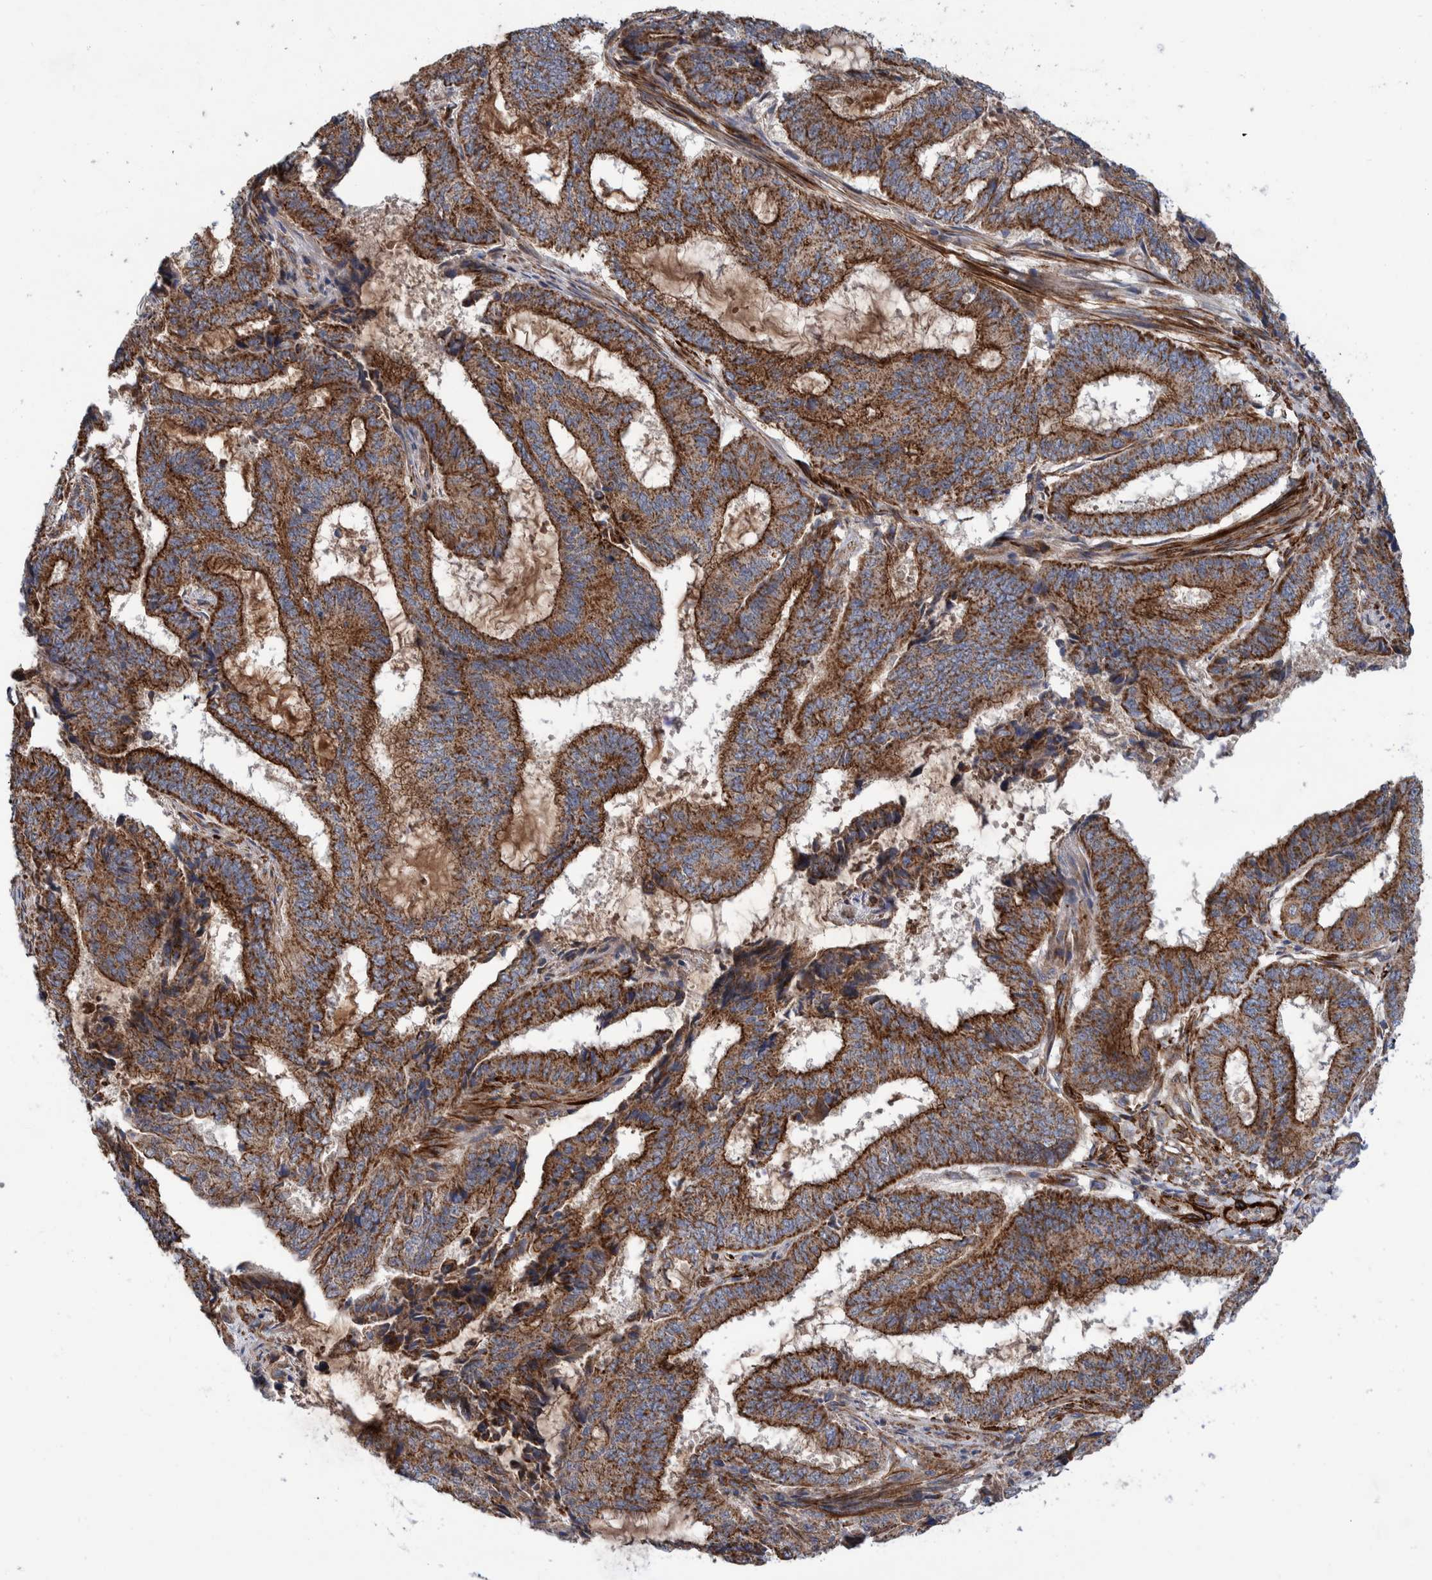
{"staining": {"intensity": "strong", "quantity": ">75%", "location": "cytoplasmic/membranous"}, "tissue": "endometrial cancer", "cell_type": "Tumor cells", "image_type": "cancer", "snomed": [{"axis": "morphology", "description": "Adenocarcinoma, NOS"}, {"axis": "topography", "description": "Endometrium"}], "caption": "The photomicrograph displays immunohistochemical staining of endometrial adenocarcinoma. There is strong cytoplasmic/membranous positivity is appreciated in approximately >75% of tumor cells.", "gene": "SLC25A10", "patient": {"sex": "female", "age": 51}}